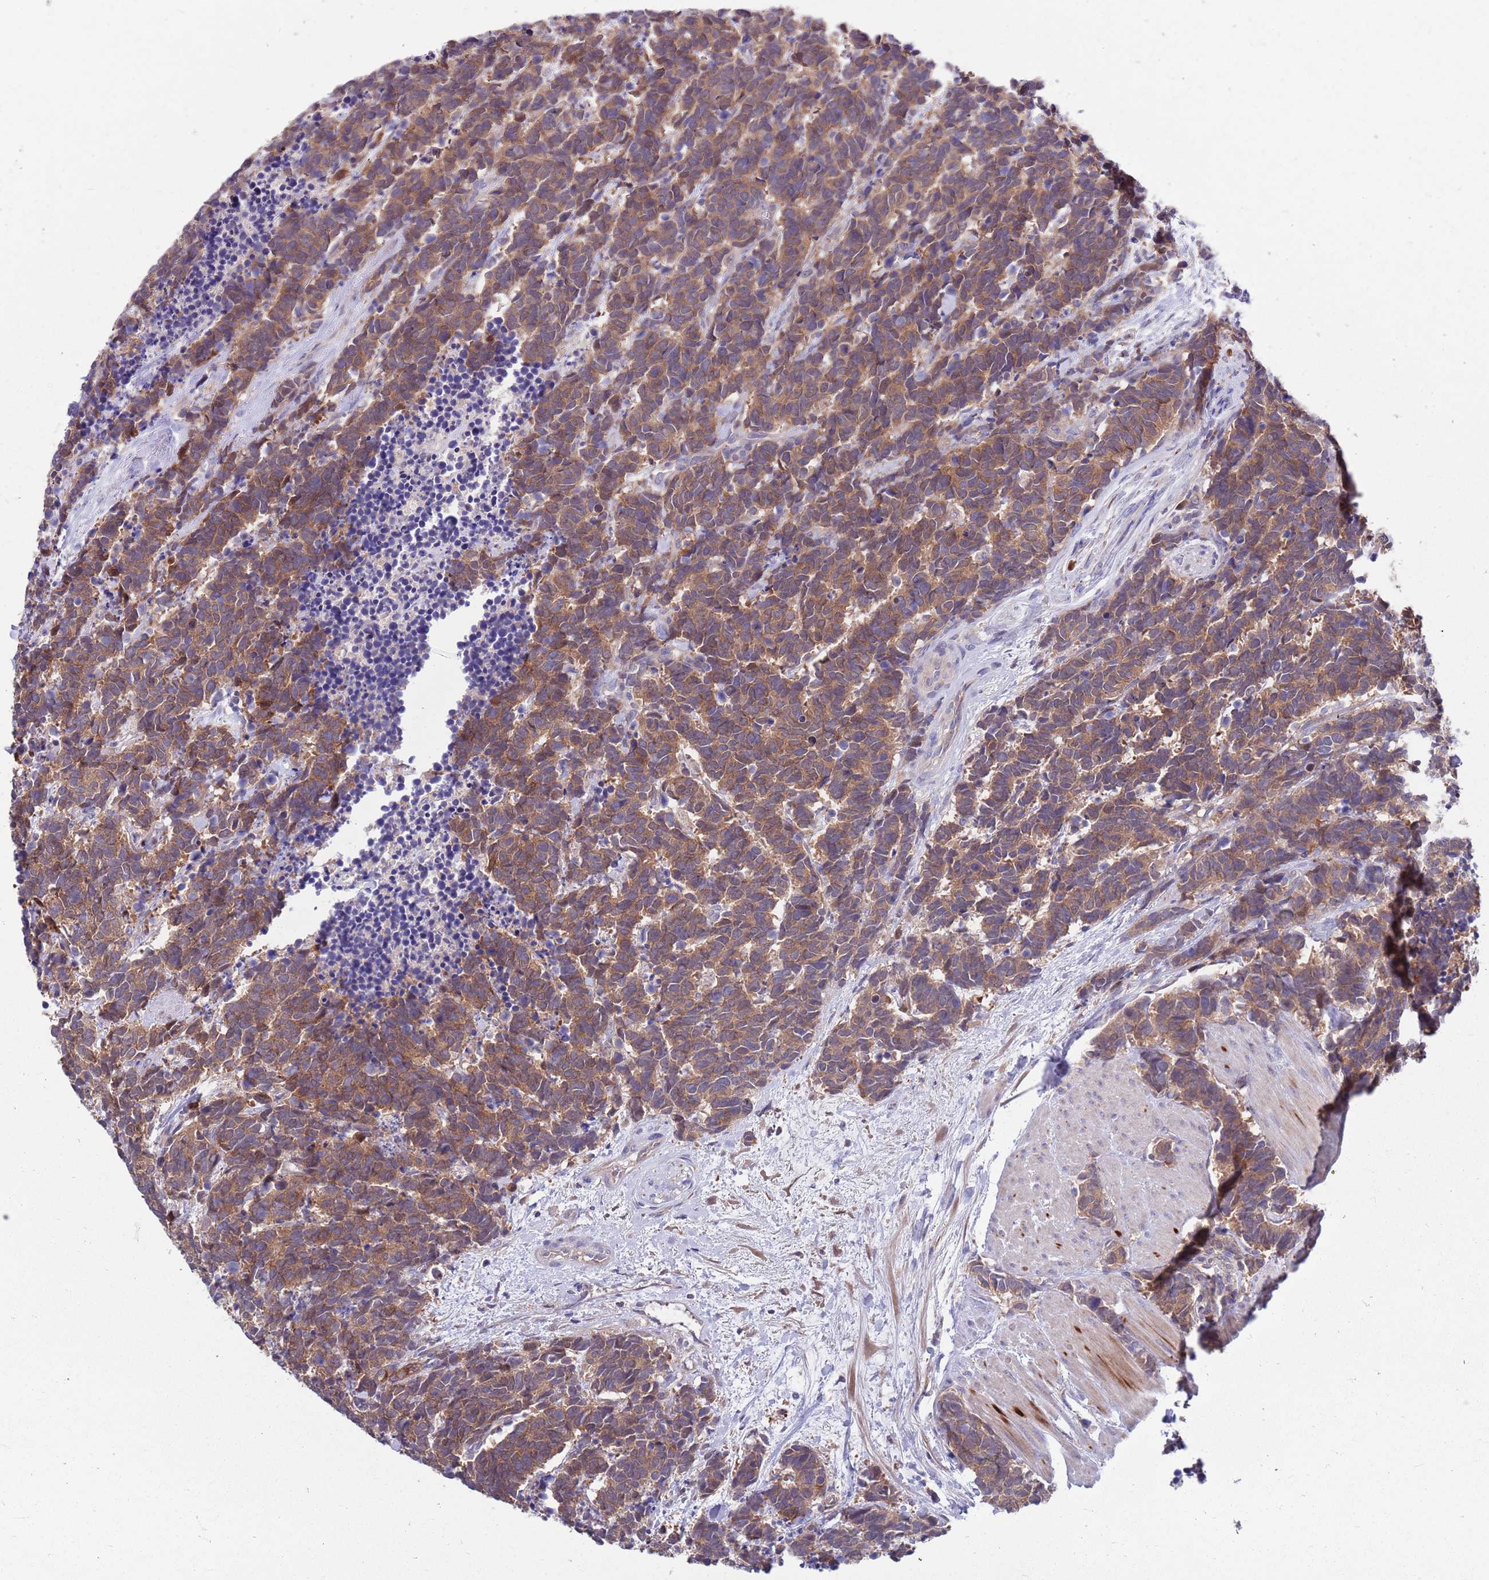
{"staining": {"intensity": "moderate", "quantity": ">75%", "location": "cytoplasmic/membranous"}, "tissue": "carcinoid", "cell_type": "Tumor cells", "image_type": "cancer", "snomed": [{"axis": "morphology", "description": "Carcinoma, NOS"}, {"axis": "morphology", "description": "Carcinoid, malignant, NOS"}, {"axis": "topography", "description": "Prostate"}], "caption": "Malignant carcinoid tissue shows moderate cytoplasmic/membranous staining in approximately >75% of tumor cells, visualized by immunohistochemistry. The protein is stained brown, and the nuclei are stained in blue (DAB IHC with brightfield microscopy, high magnification).", "gene": "KLHL29", "patient": {"sex": "male", "age": 57}}